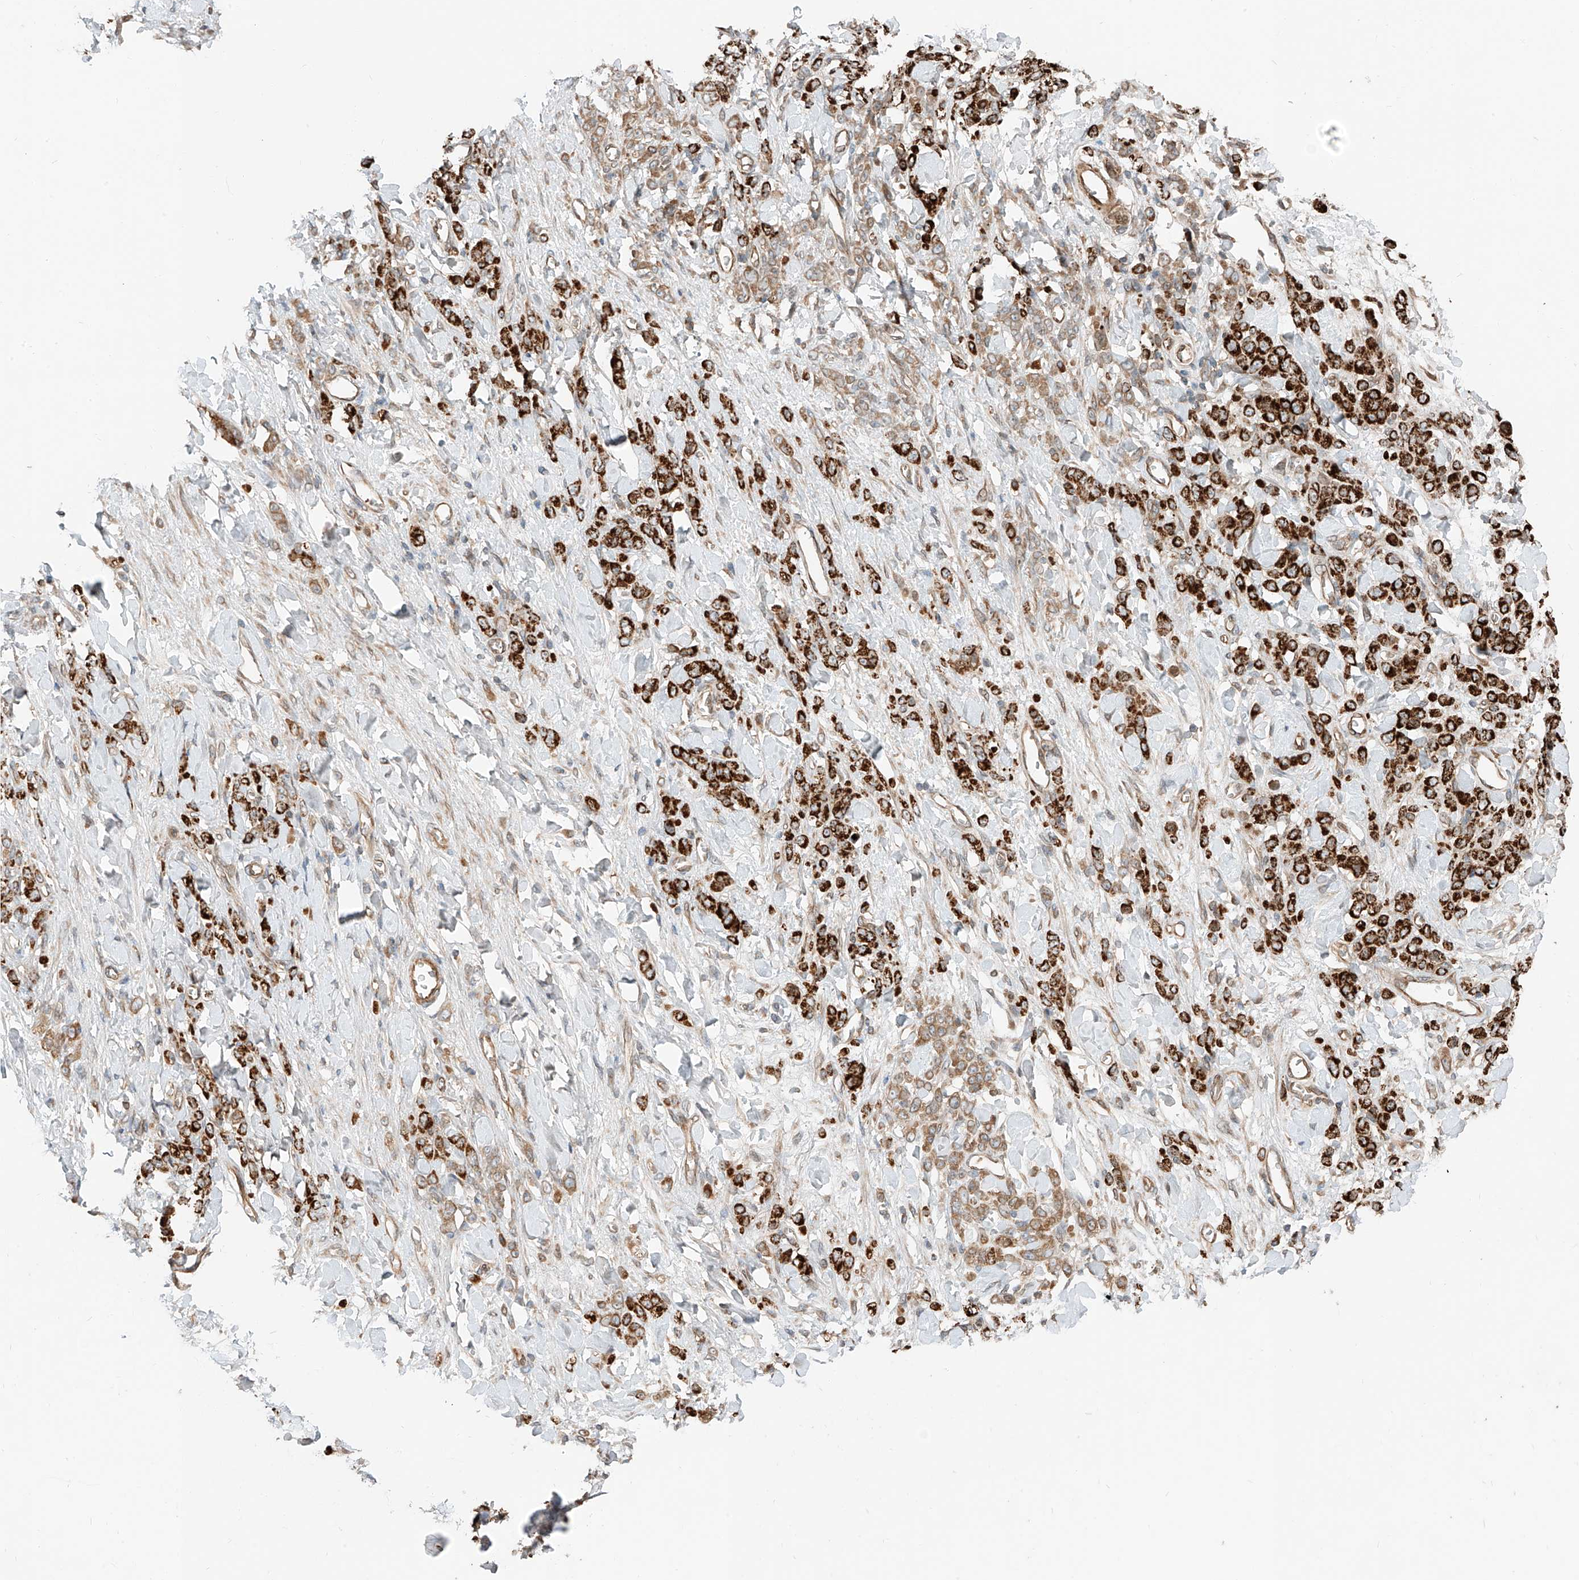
{"staining": {"intensity": "strong", "quantity": ">75%", "location": "cytoplasmic/membranous"}, "tissue": "stomach cancer", "cell_type": "Tumor cells", "image_type": "cancer", "snomed": [{"axis": "morphology", "description": "Normal tissue, NOS"}, {"axis": "morphology", "description": "Adenocarcinoma, NOS"}, {"axis": "topography", "description": "Stomach"}], "caption": "A histopathology image of human stomach cancer stained for a protein exhibits strong cytoplasmic/membranous brown staining in tumor cells.", "gene": "CEP162", "patient": {"sex": "male", "age": 82}}